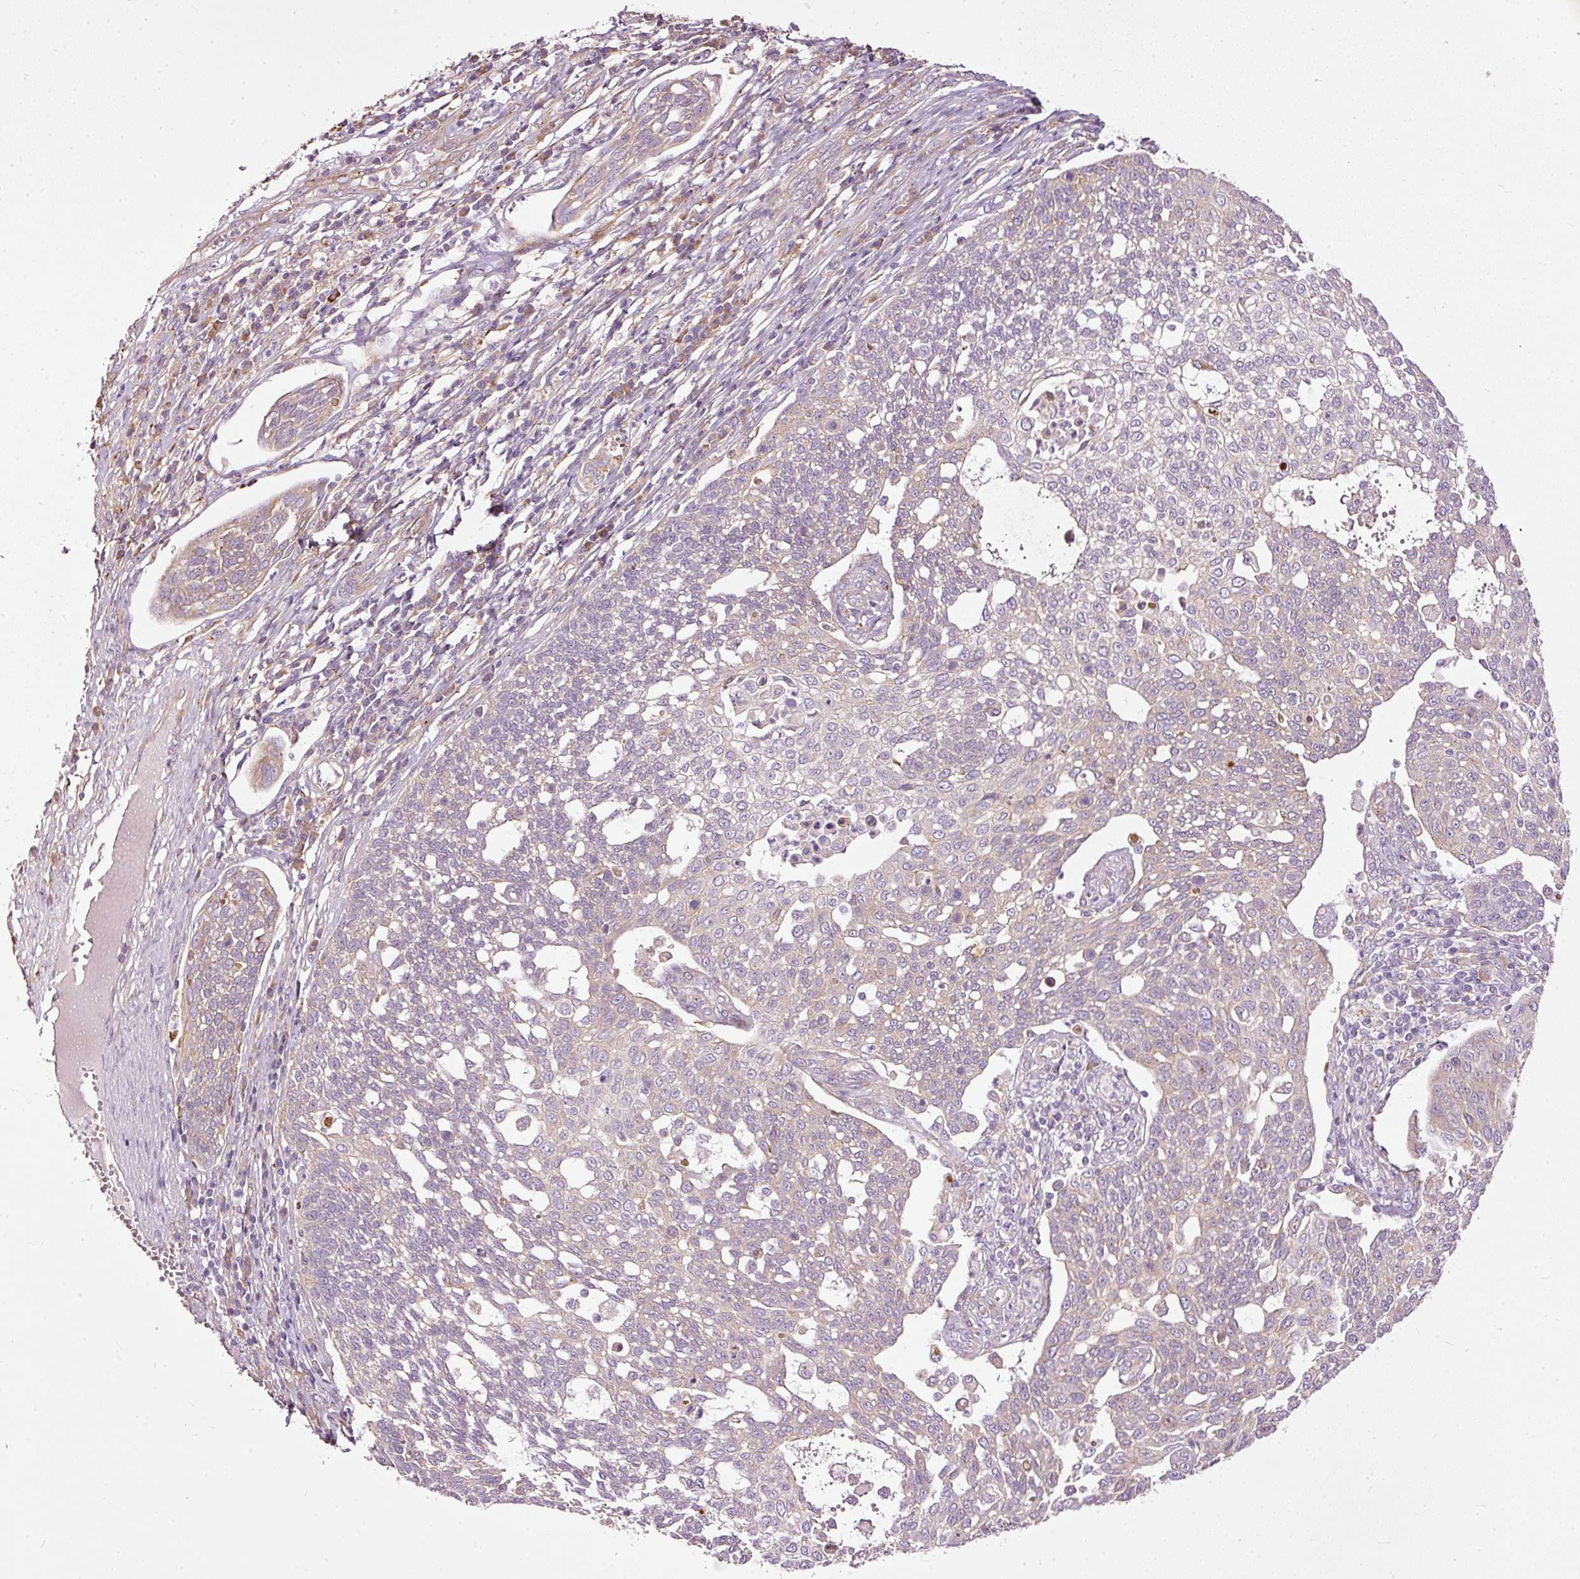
{"staining": {"intensity": "negative", "quantity": "none", "location": "none"}, "tissue": "cervical cancer", "cell_type": "Tumor cells", "image_type": "cancer", "snomed": [{"axis": "morphology", "description": "Squamous cell carcinoma, NOS"}, {"axis": "topography", "description": "Cervix"}], "caption": "This is a histopathology image of IHC staining of cervical cancer, which shows no expression in tumor cells.", "gene": "PAQR9", "patient": {"sex": "female", "age": 34}}